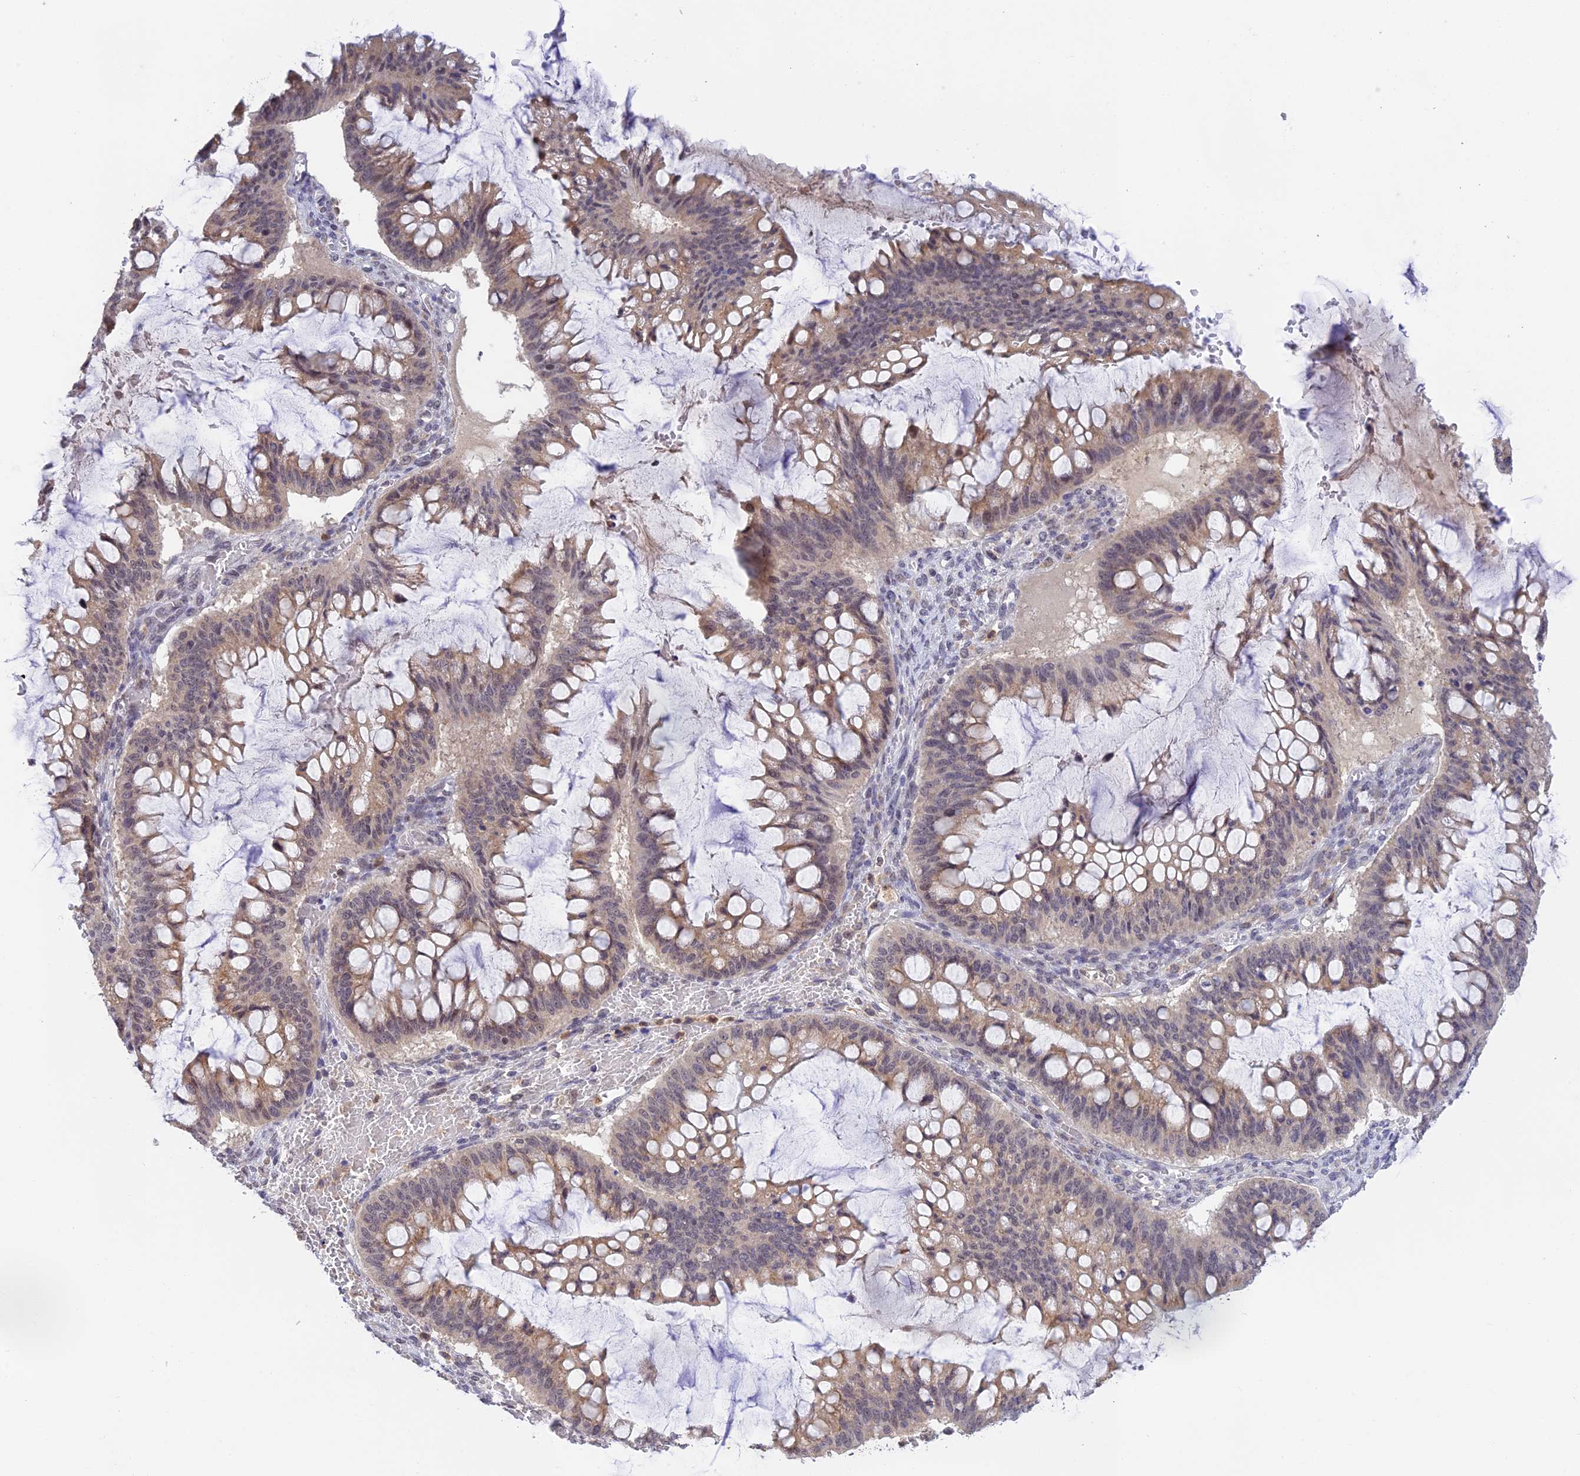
{"staining": {"intensity": "weak", "quantity": "<25%", "location": "cytoplasmic/membranous,nuclear"}, "tissue": "ovarian cancer", "cell_type": "Tumor cells", "image_type": "cancer", "snomed": [{"axis": "morphology", "description": "Cystadenocarcinoma, mucinous, NOS"}, {"axis": "topography", "description": "Ovary"}], "caption": "Photomicrograph shows no protein expression in tumor cells of ovarian mucinous cystadenocarcinoma tissue.", "gene": "PEX16", "patient": {"sex": "female", "age": 73}}